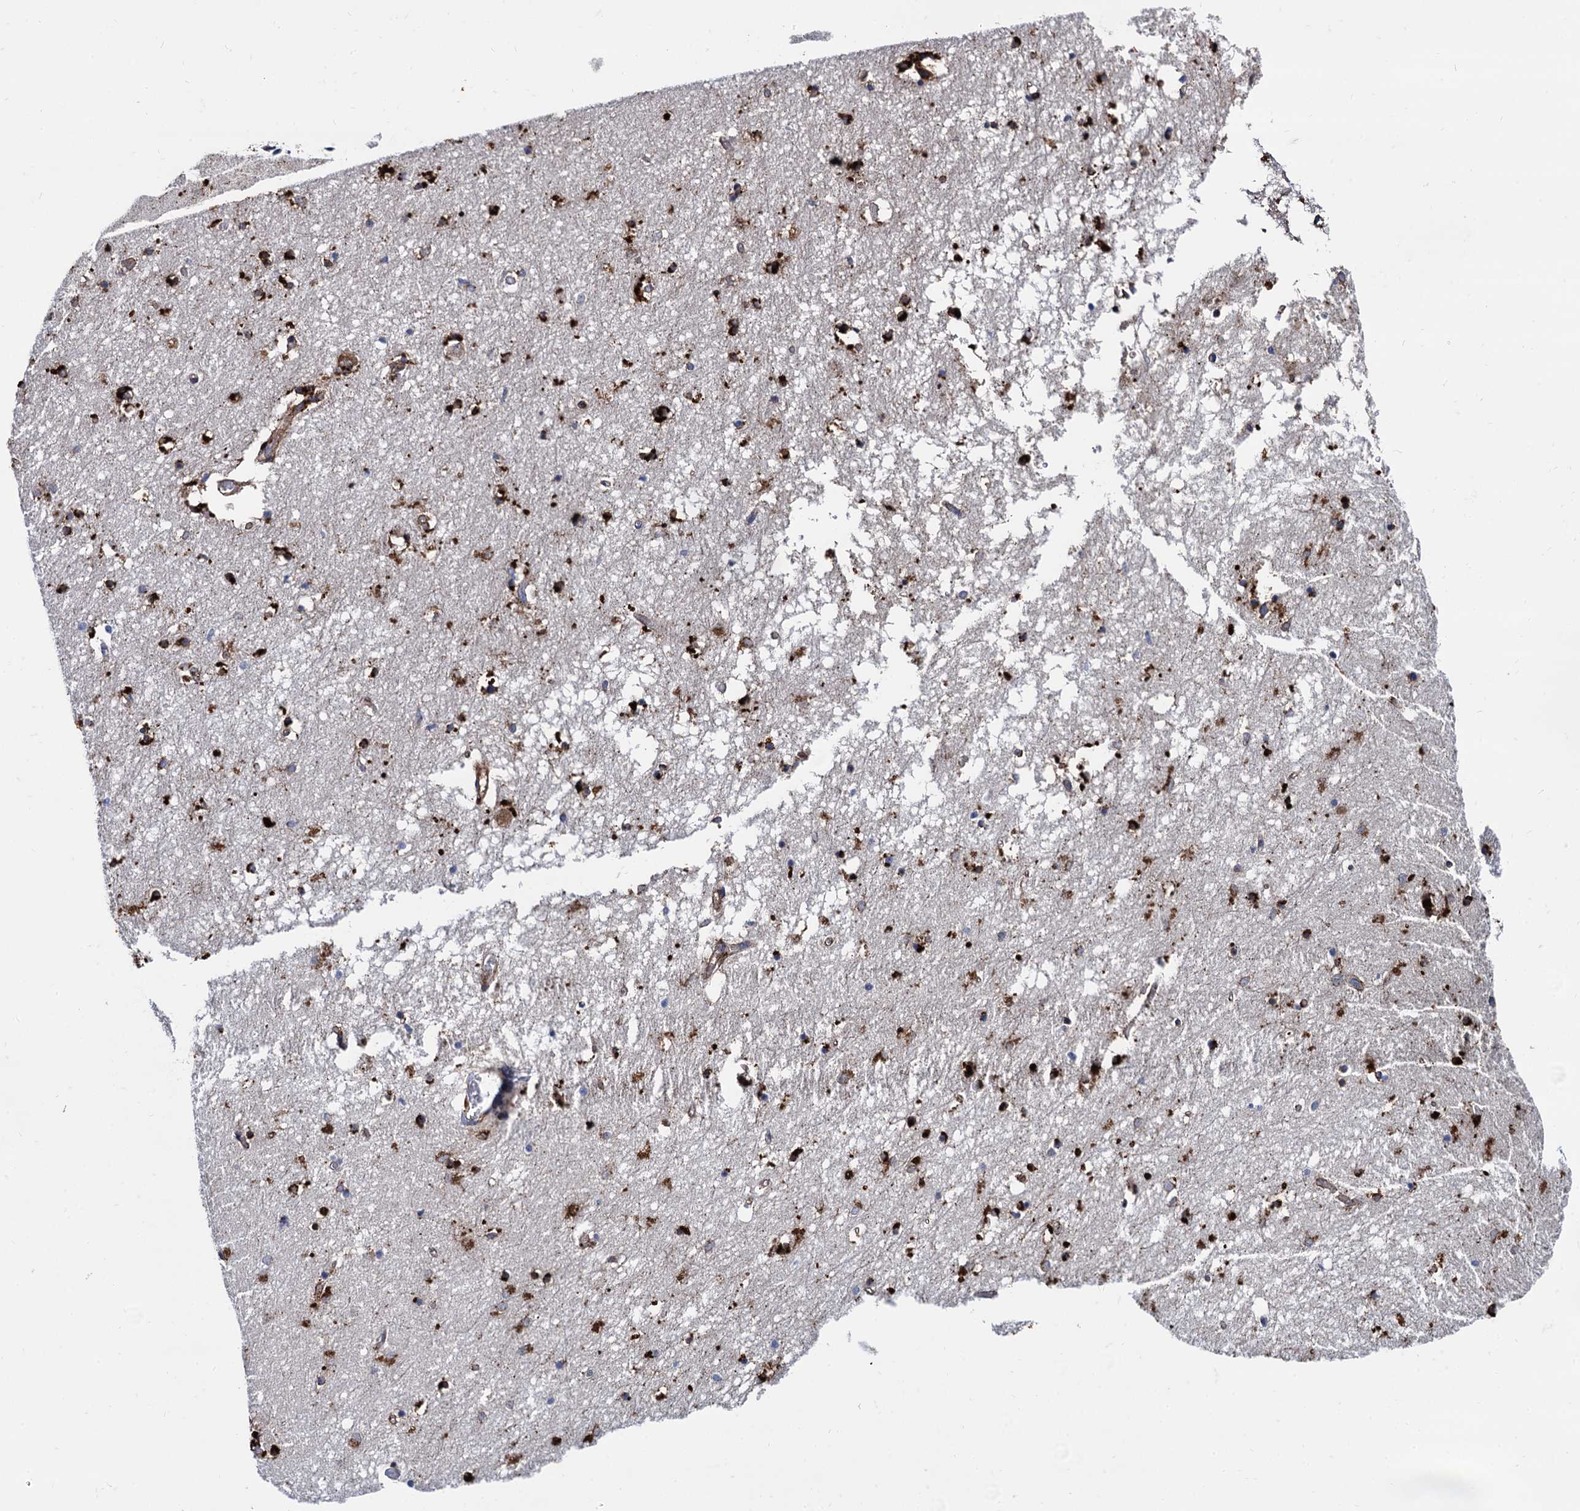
{"staining": {"intensity": "strong", "quantity": "25%-75%", "location": "cytoplasmic/membranous"}, "tissue": "hippocampus", "cell_type": "Glial cells", "image_type": "normal", "snomed": [{"axis": "morphology", "description": "Normal tissue, NOS"}, {"axis": "topography", "description": "Hippocampus"}], "caption": "Protein analysis of benign hippocampus exhibits strong cytoplasmic/membranous staining in approximately 25%-75% of glial cells.", "gene": "APOD", "patient": {"sex": "male", "age": 70}}